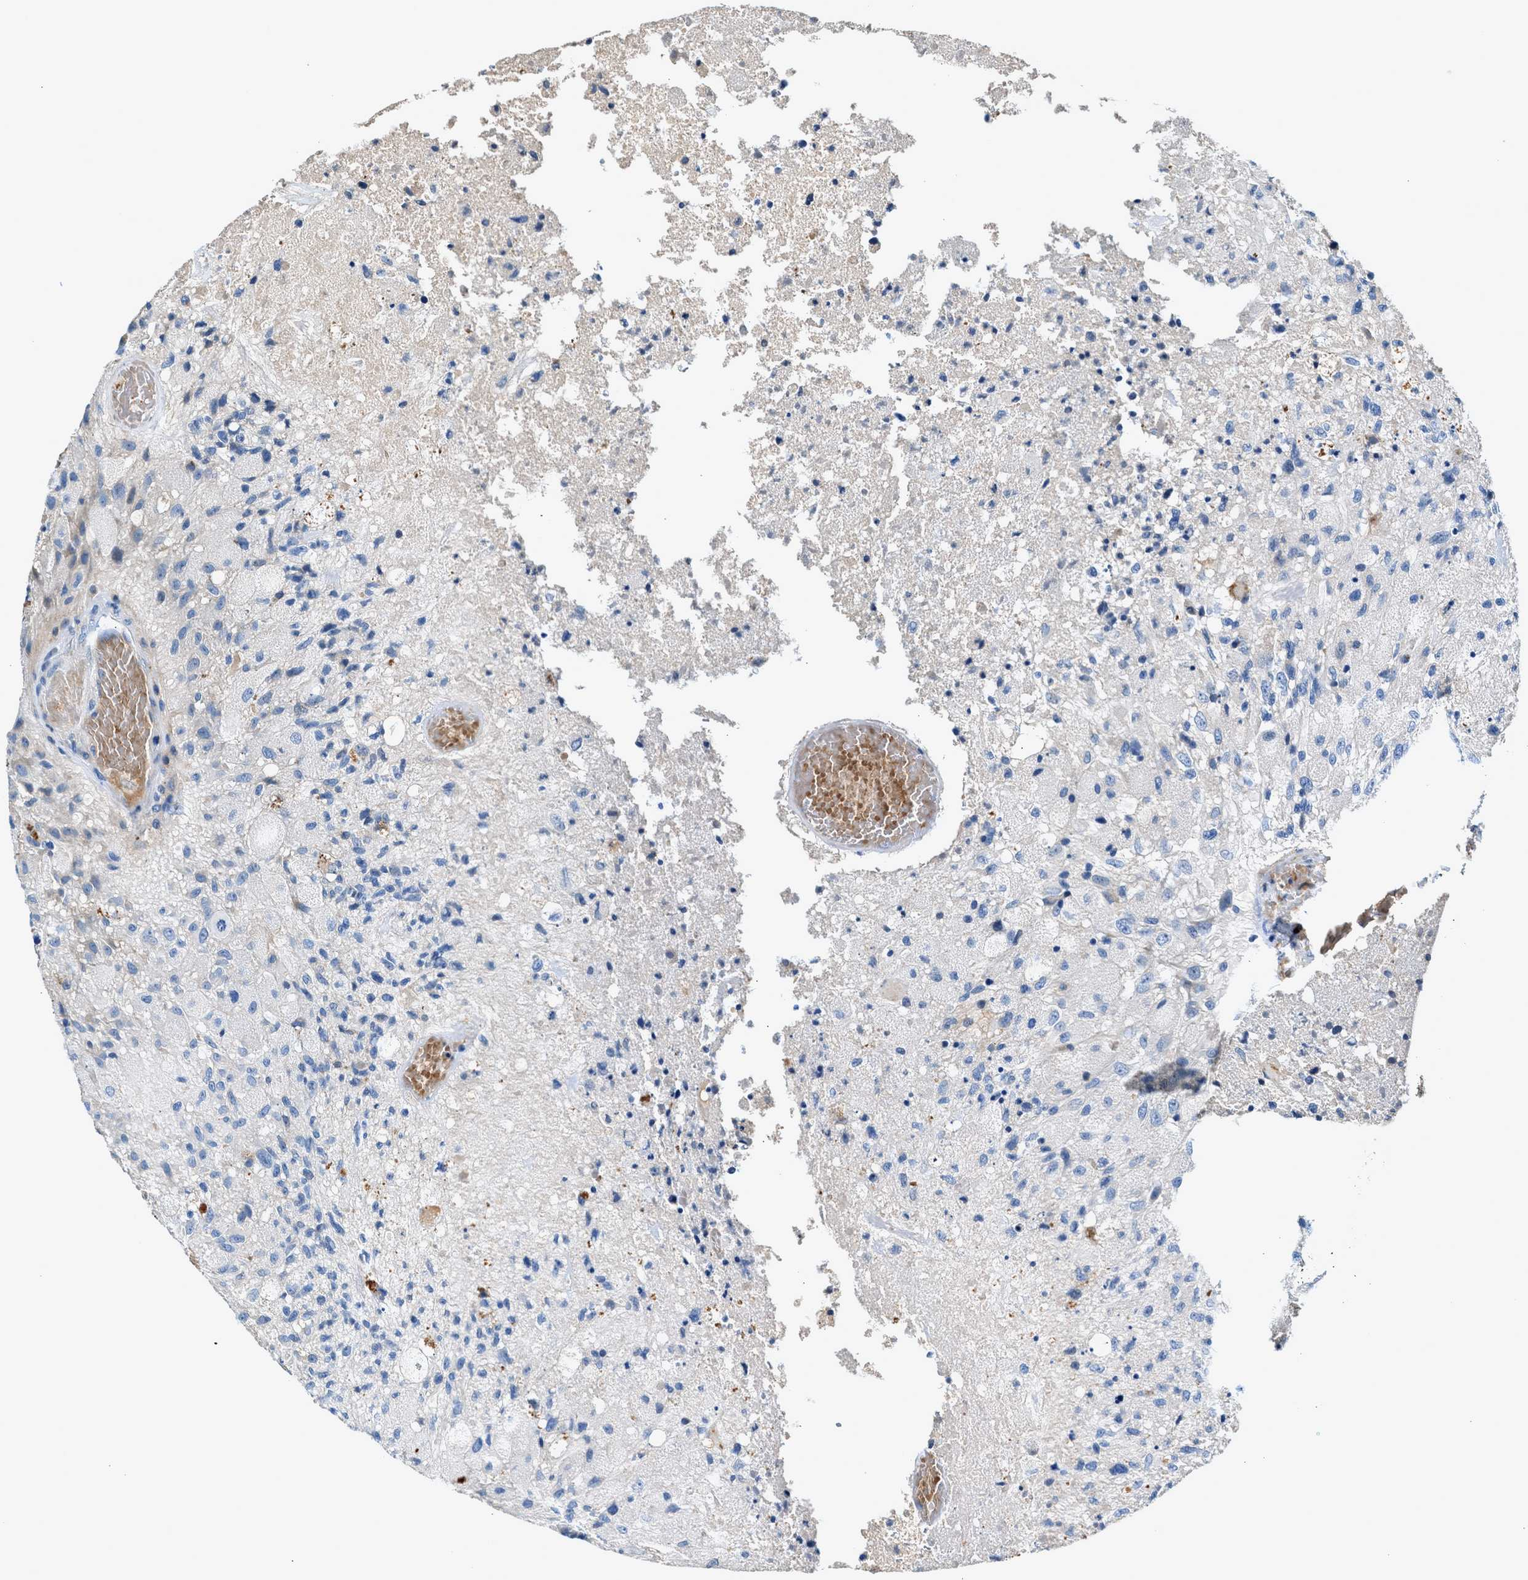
{"staining": {"intensity": "negative", "quantity": "none", "location": "none"}, "tissue": "glioma", "cell_type": "Tumor cells", "image_type": "cancer", "snomed": [{"axis": "morphology", "description": "Normal tissue, NOS"}, {"axis": "morphology", "description": "Glioma, malignant, High grade"}, {"axis": "topography", "description": "Cerebral cortex"}], "caption": "Human glioma stained for a protein using IHC demonstrates no positivity in tumor cells.", "gene": "RWDD2B", "patient": {"sex": "male", "age": 77}}